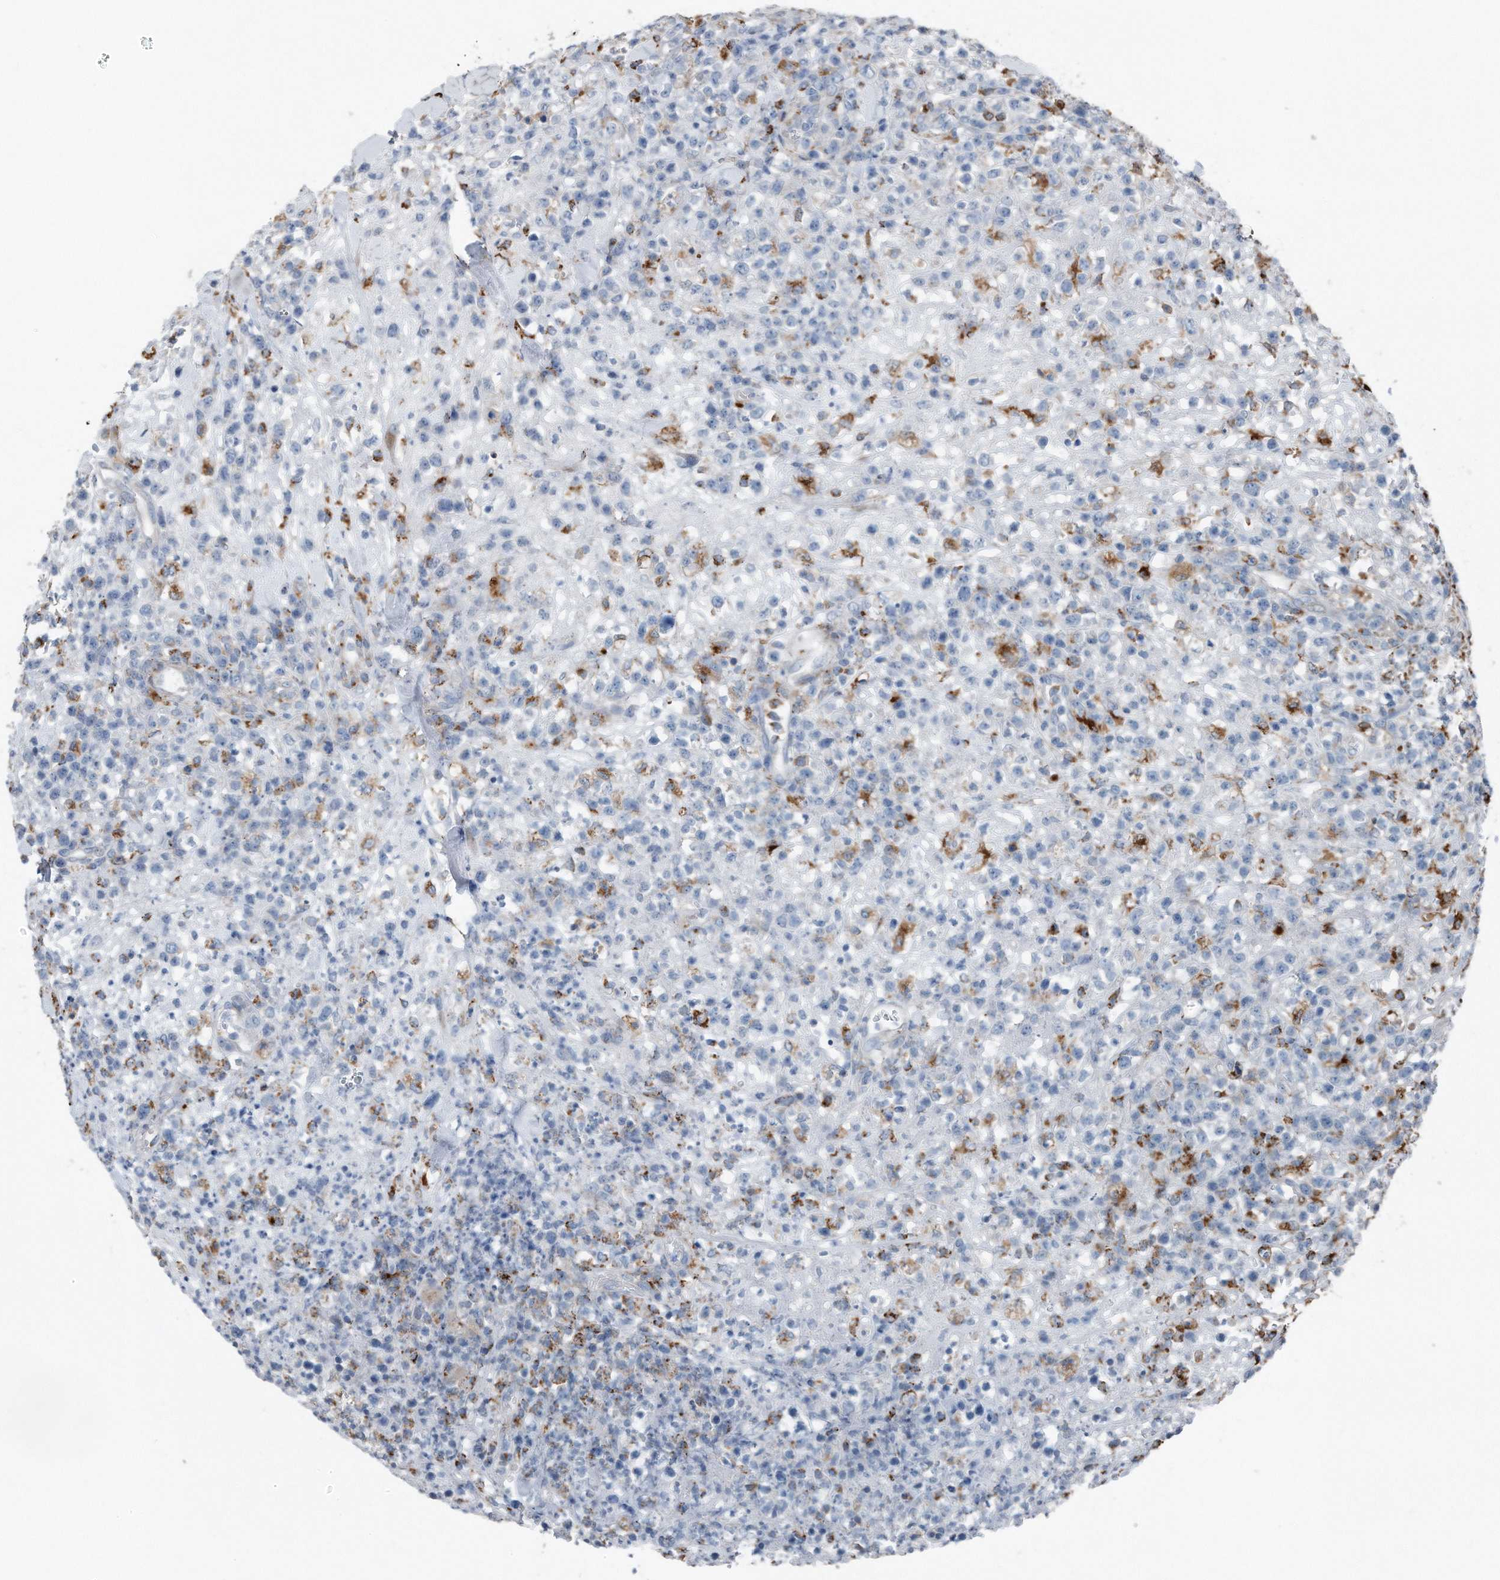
{"staining": {"intensity": "negative", "quantity": "none", "location": "none"}, "tissue": "lymphoma", "cell_type": "Tumor cells", "image_type": "cancer", "snomed": [{"axis": "morphology", "description": "Malignant lymphoma, non-Hodgkin's type, High grade"}, {"axis": "topography", "description": "Colon"}], "caption": "High magnification brightfield microscopy of lymphoma stained with DAB (3,3'-diaminobenzidine) (brown) and counterstained with hematoxylin (blue): tumor cells show no significant expression.", "gene": "ZNF772", "patient": {"sex": "female", "age": 53}}